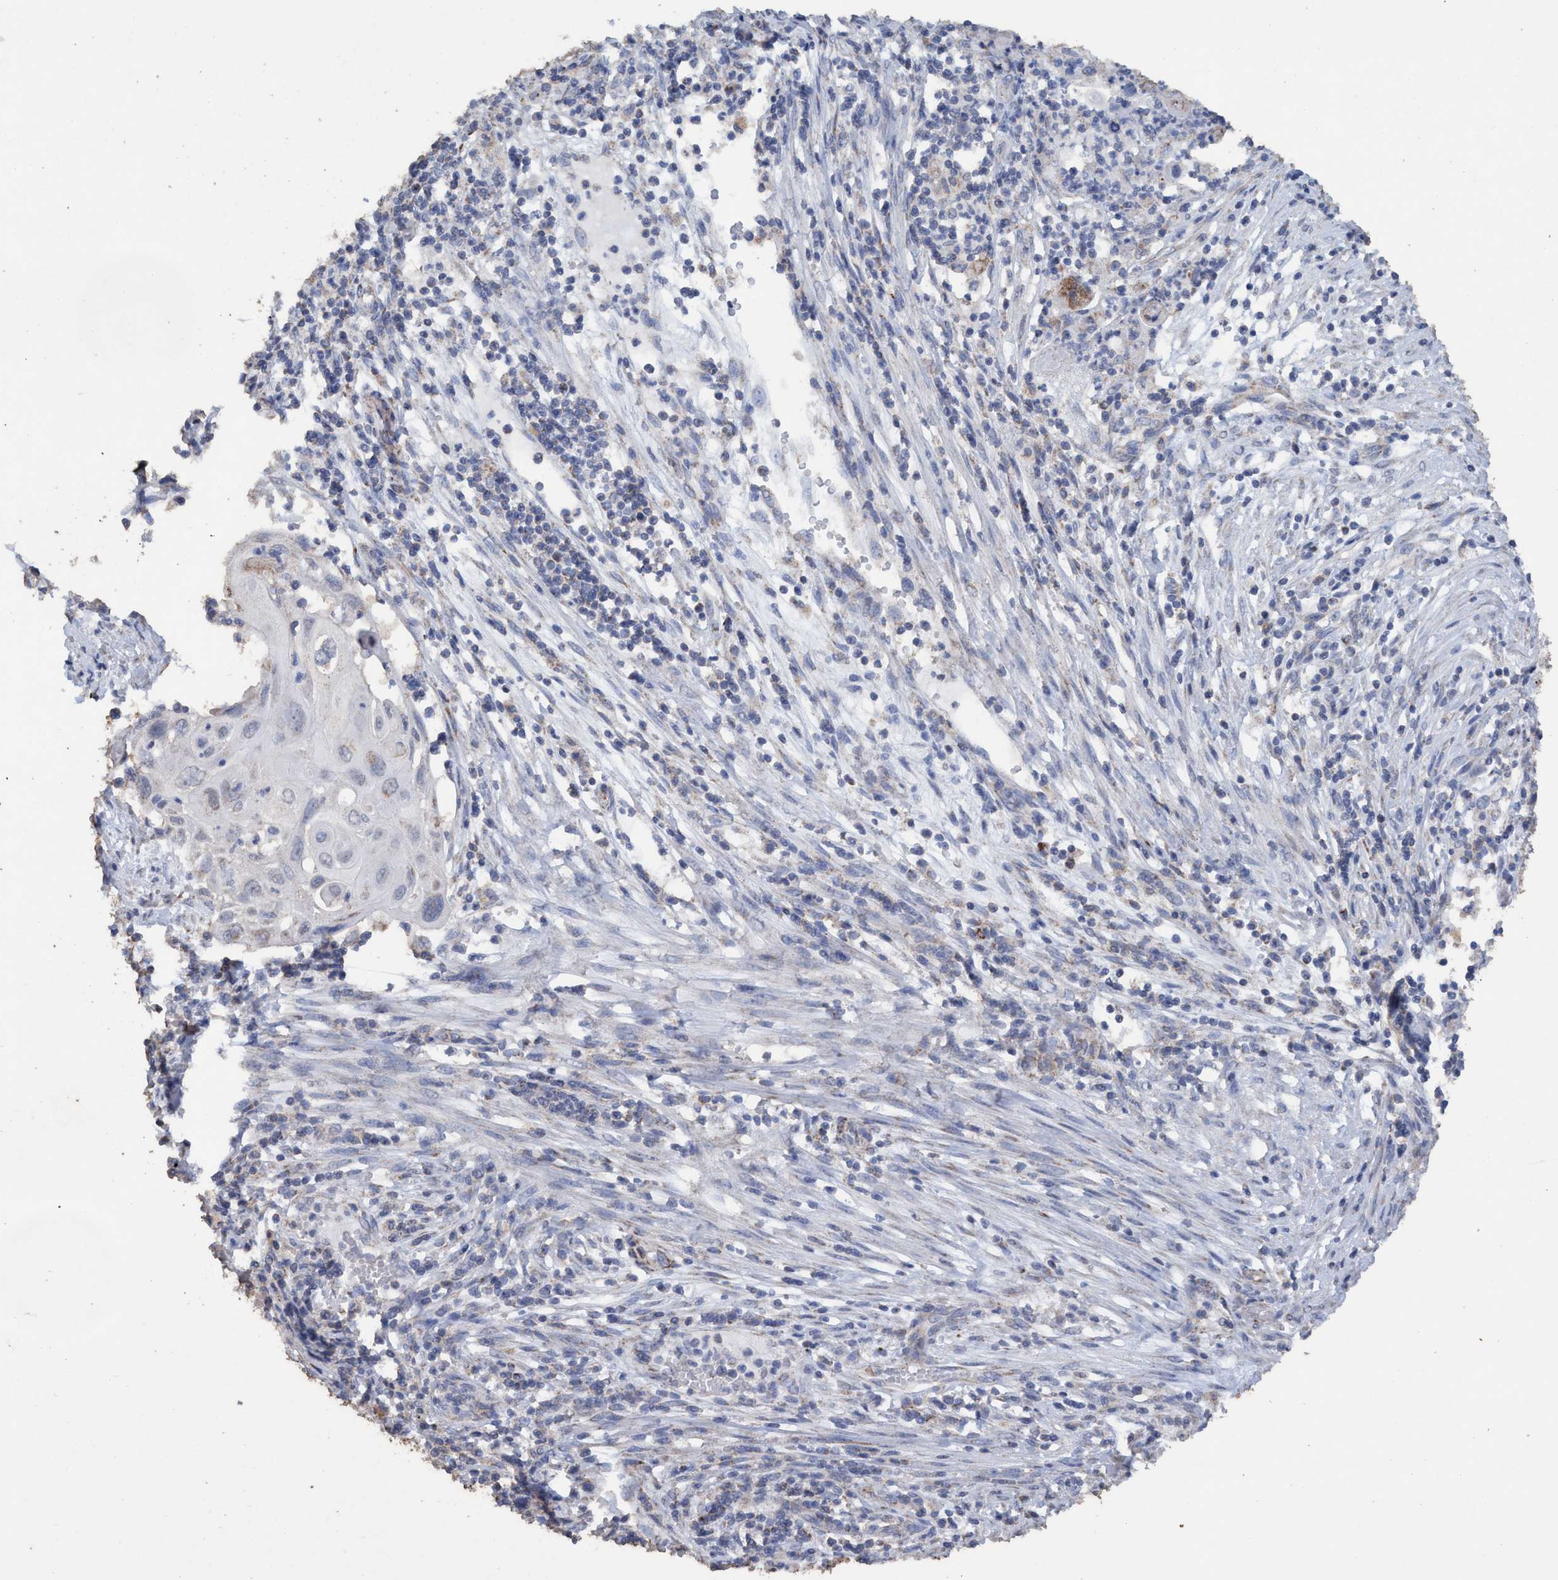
{"staining": {"intensity": "negative", "quantity": "none", "location": "none"}, "tissue": "cervical cancer", "cell_type": "Tumor cells", "image_type": "cancer", "snomed": [{"axis": "morphology", "description": "Squamous cell carcinoma, NOS"}, {"axis": "topography", "description": "Cervix"}], "caption": "Immunohistochemistry (IHC) photomicrograph of human cervical cancer (squamous cell carcinoma) stained for a protein (brown), which shows no expression in tumor cells.", "gene": "RSAD1", "patient": {"sex": "female", "age": 70}}